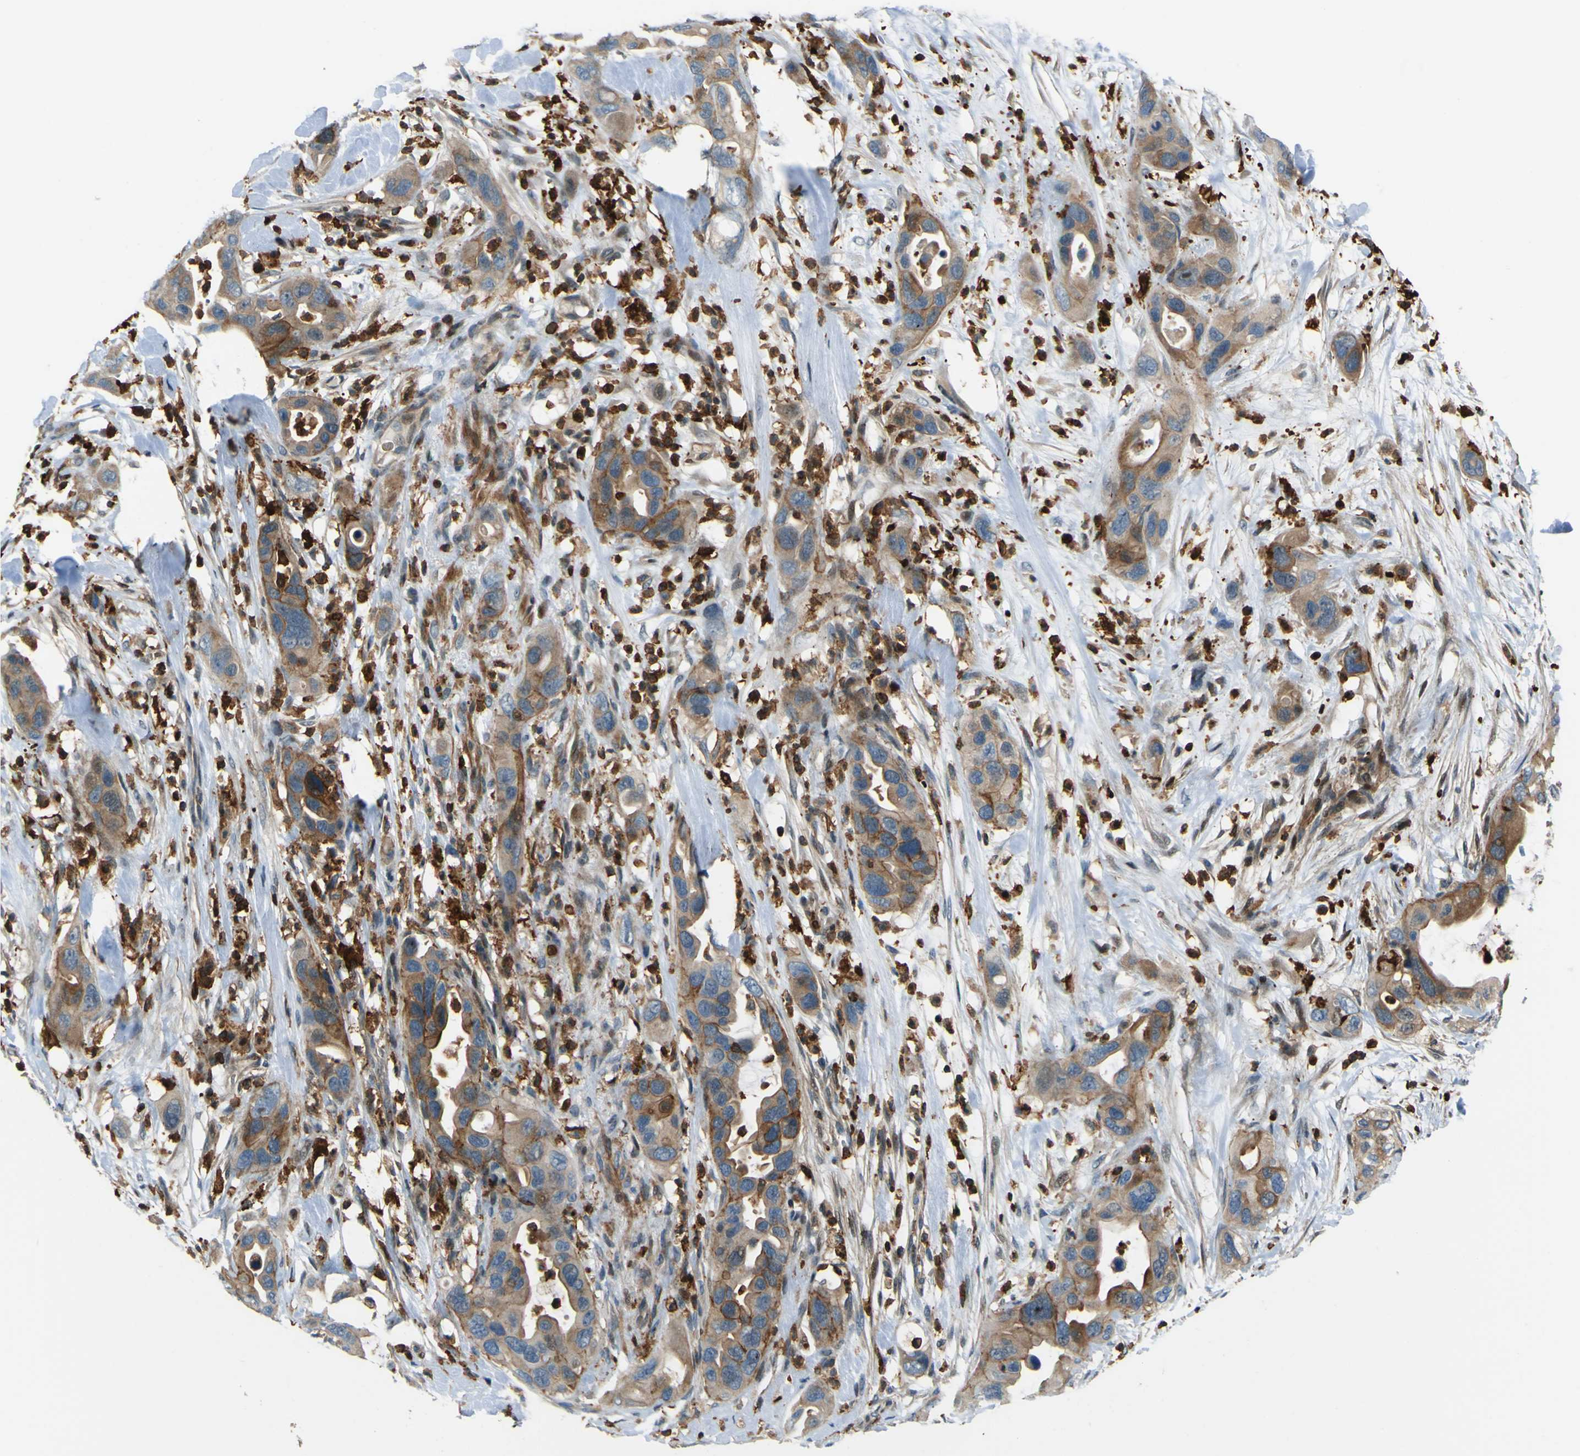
{"staining": {"intensity": "moderate", "quantity": ">75%", "location": "cytoplasmic/membranous"}, "tissue": "pancreatic cancer", "cell_type": "Tumor cells", "image_type": "cancer", "snomed": [{"axis": "morphology", "description": "Adenocarcinoma, NOS"}, {"axis": "topography", "description": "Pancreas"}], "caption": "This image demonstrates IHC staining of pancreatic cancer (adenocarcinoma), with medium moderate cytoplasmic/membranous positivity in about >75% of tumor cells.", "gene": "PCDHB5", "patient": {"sex": "female", "age": 71}}